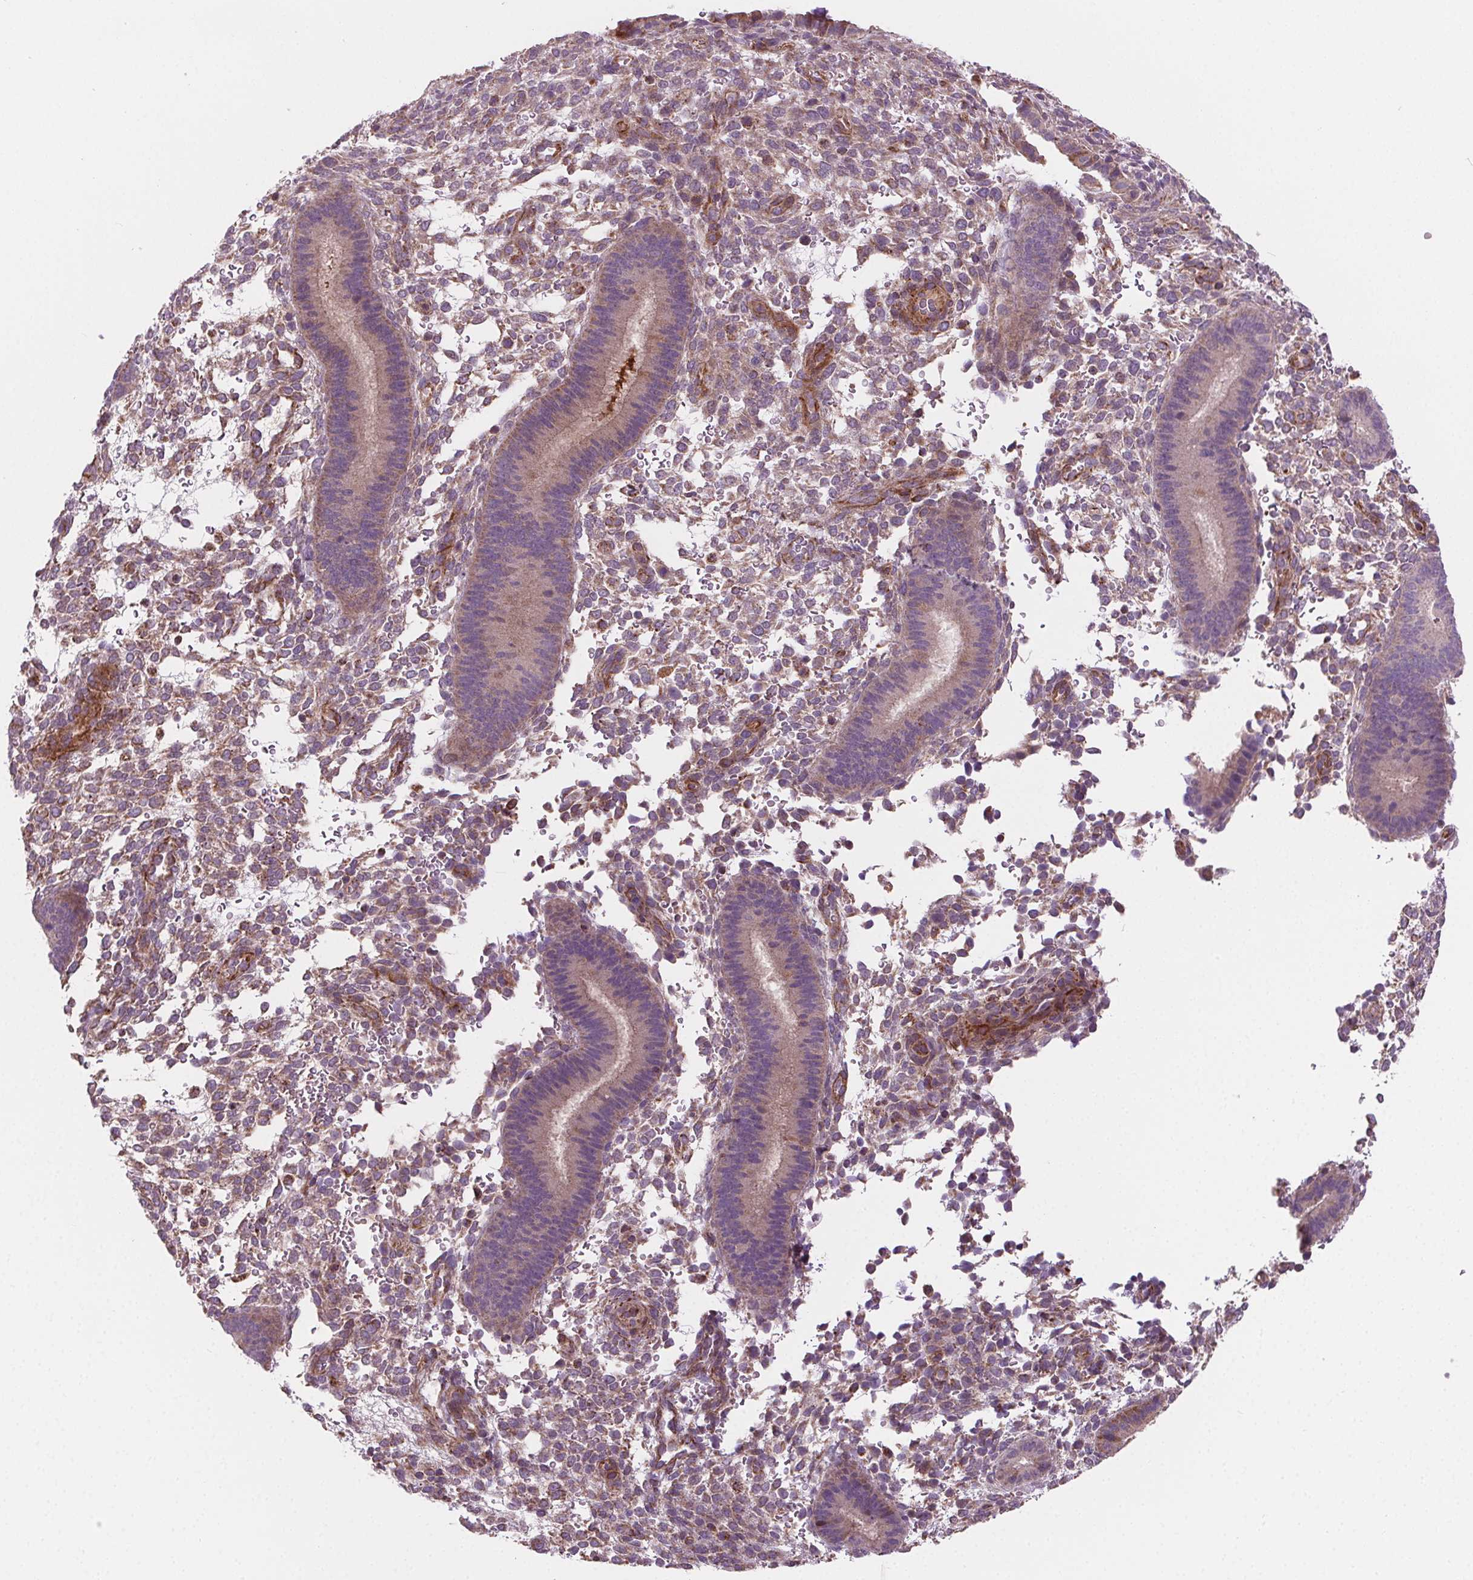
{"staining": {"intensity": "moderate", "quantity": "<25%", "location": "cytoplasmic/membranous"}, "tissue": "endometrium", "cell_type": "Cells in endometrial stroma", "image_type": "normal", "snomed": [{"axis": "morphology", "description": "Normal tissue, NOS"}, {"axis": "topography", "description": "Endometrium"}], "caption": "Immunohistochemical staining of unremarkable human endometrium reveals <25% levels of moderate cytoplasmic/membranous protein staining in about <25% of cells in endometrial stroma. Nuclei are stained in blue.", "gene": "GOLT1B", "patient": {"sex": "female", "age": 39}}